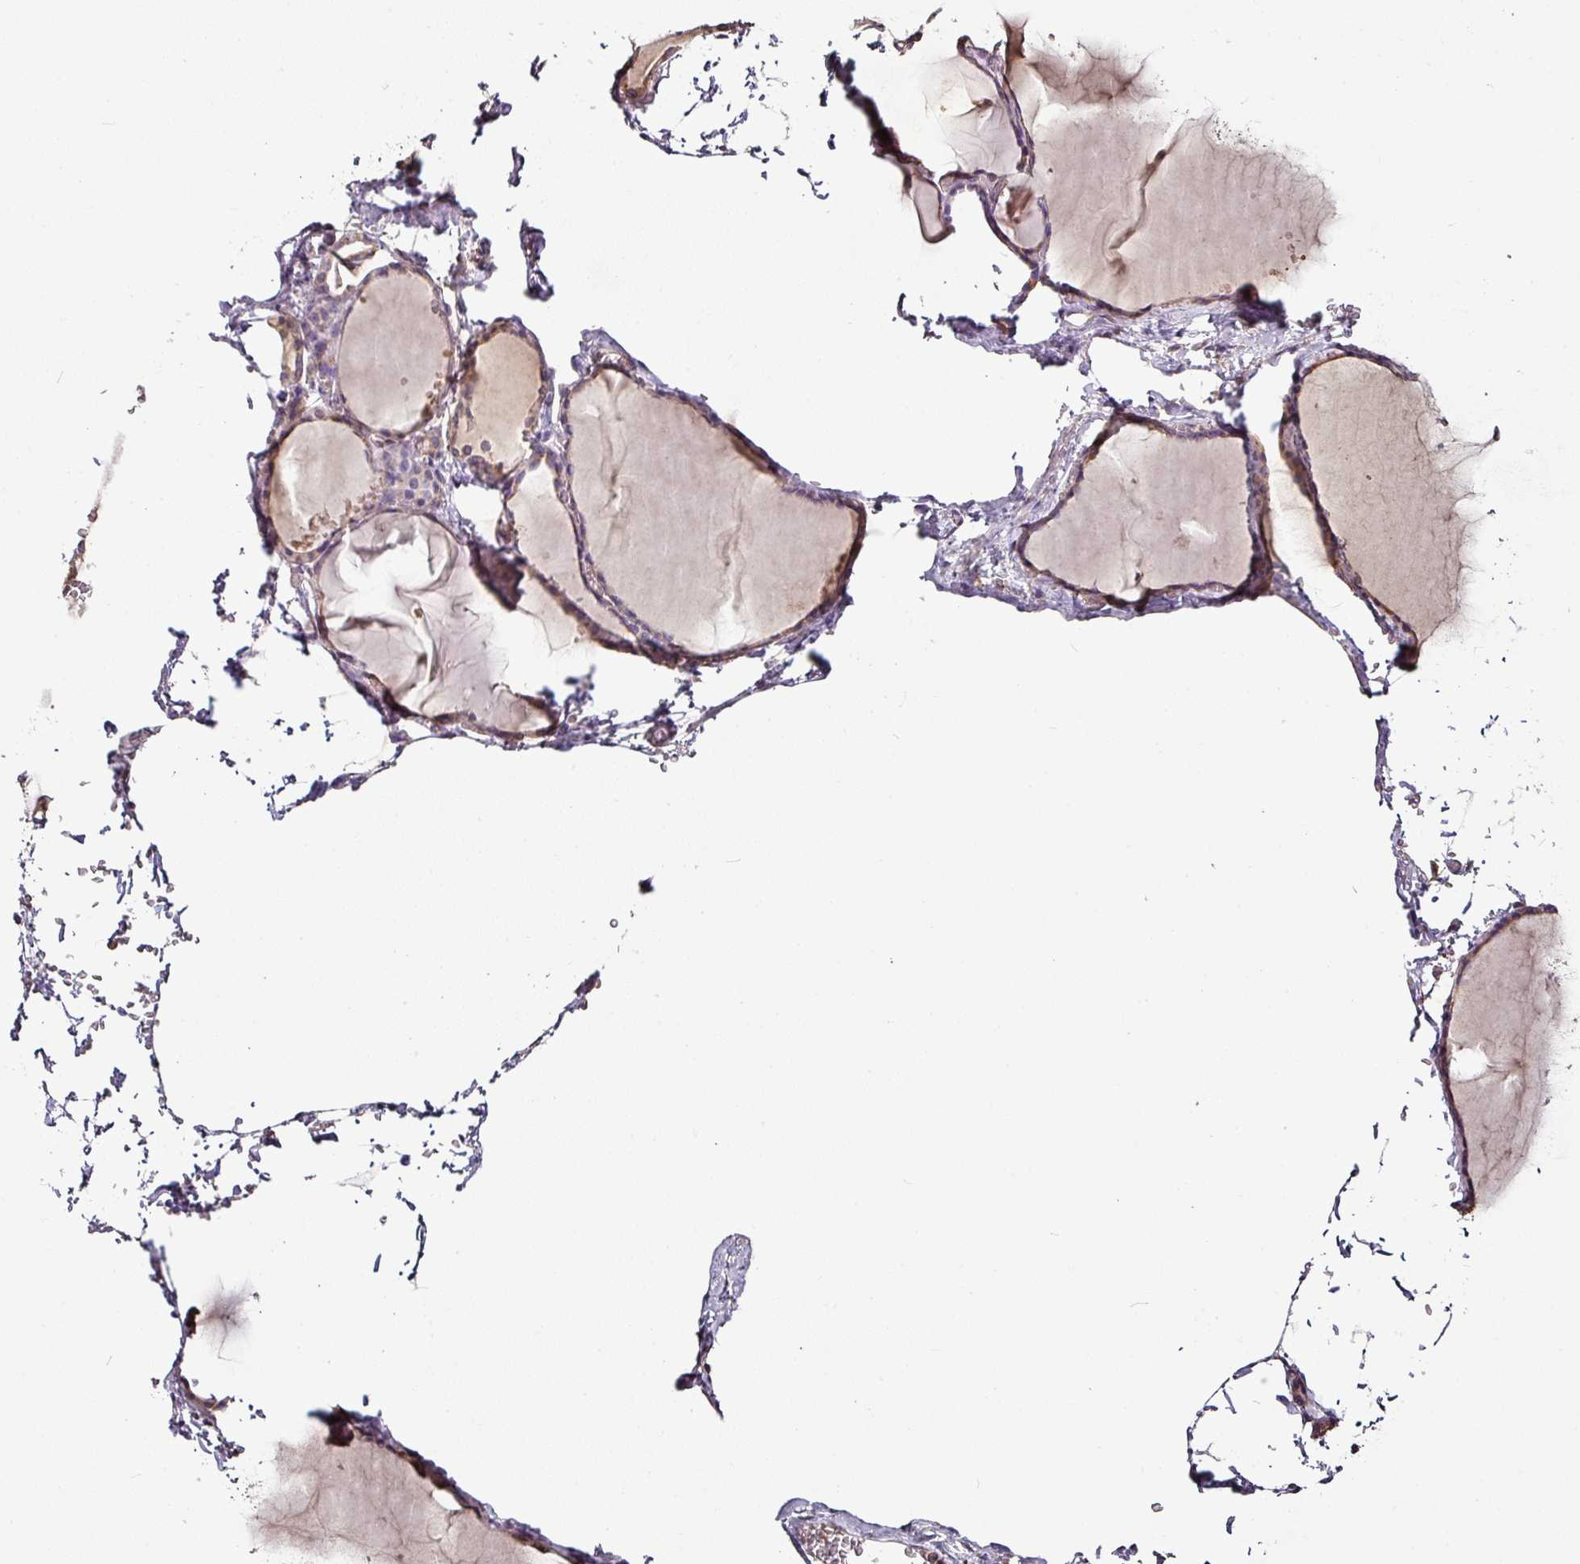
{"staining": {"intensity": "moderate", "quantity": "25%-75%", "location": "cytoplasmic/membranous"}, "tissue": "thyroid gland", "cell_type": "Glandular cells", "image_type": "normal", "snomed": [{"axis": "morphology", "description": "Normal tissue, NOS"}, {"axis": "topography", "description": "Thyroid gland"}], "caption": "Protein positivity by IHC displays moderate cytoplasmic/membranous positivity in approximately 25%-75% of glandular cells in unremarkable thyroid gland. The protein is stained brown, and the nuclei are stained in blue (DAB (3,3'-diaminobenzidine) IHC with brightfield microscopy, high magnification).", "gene": "RPL38", "patient": {"sex": "female", "age": 49}}